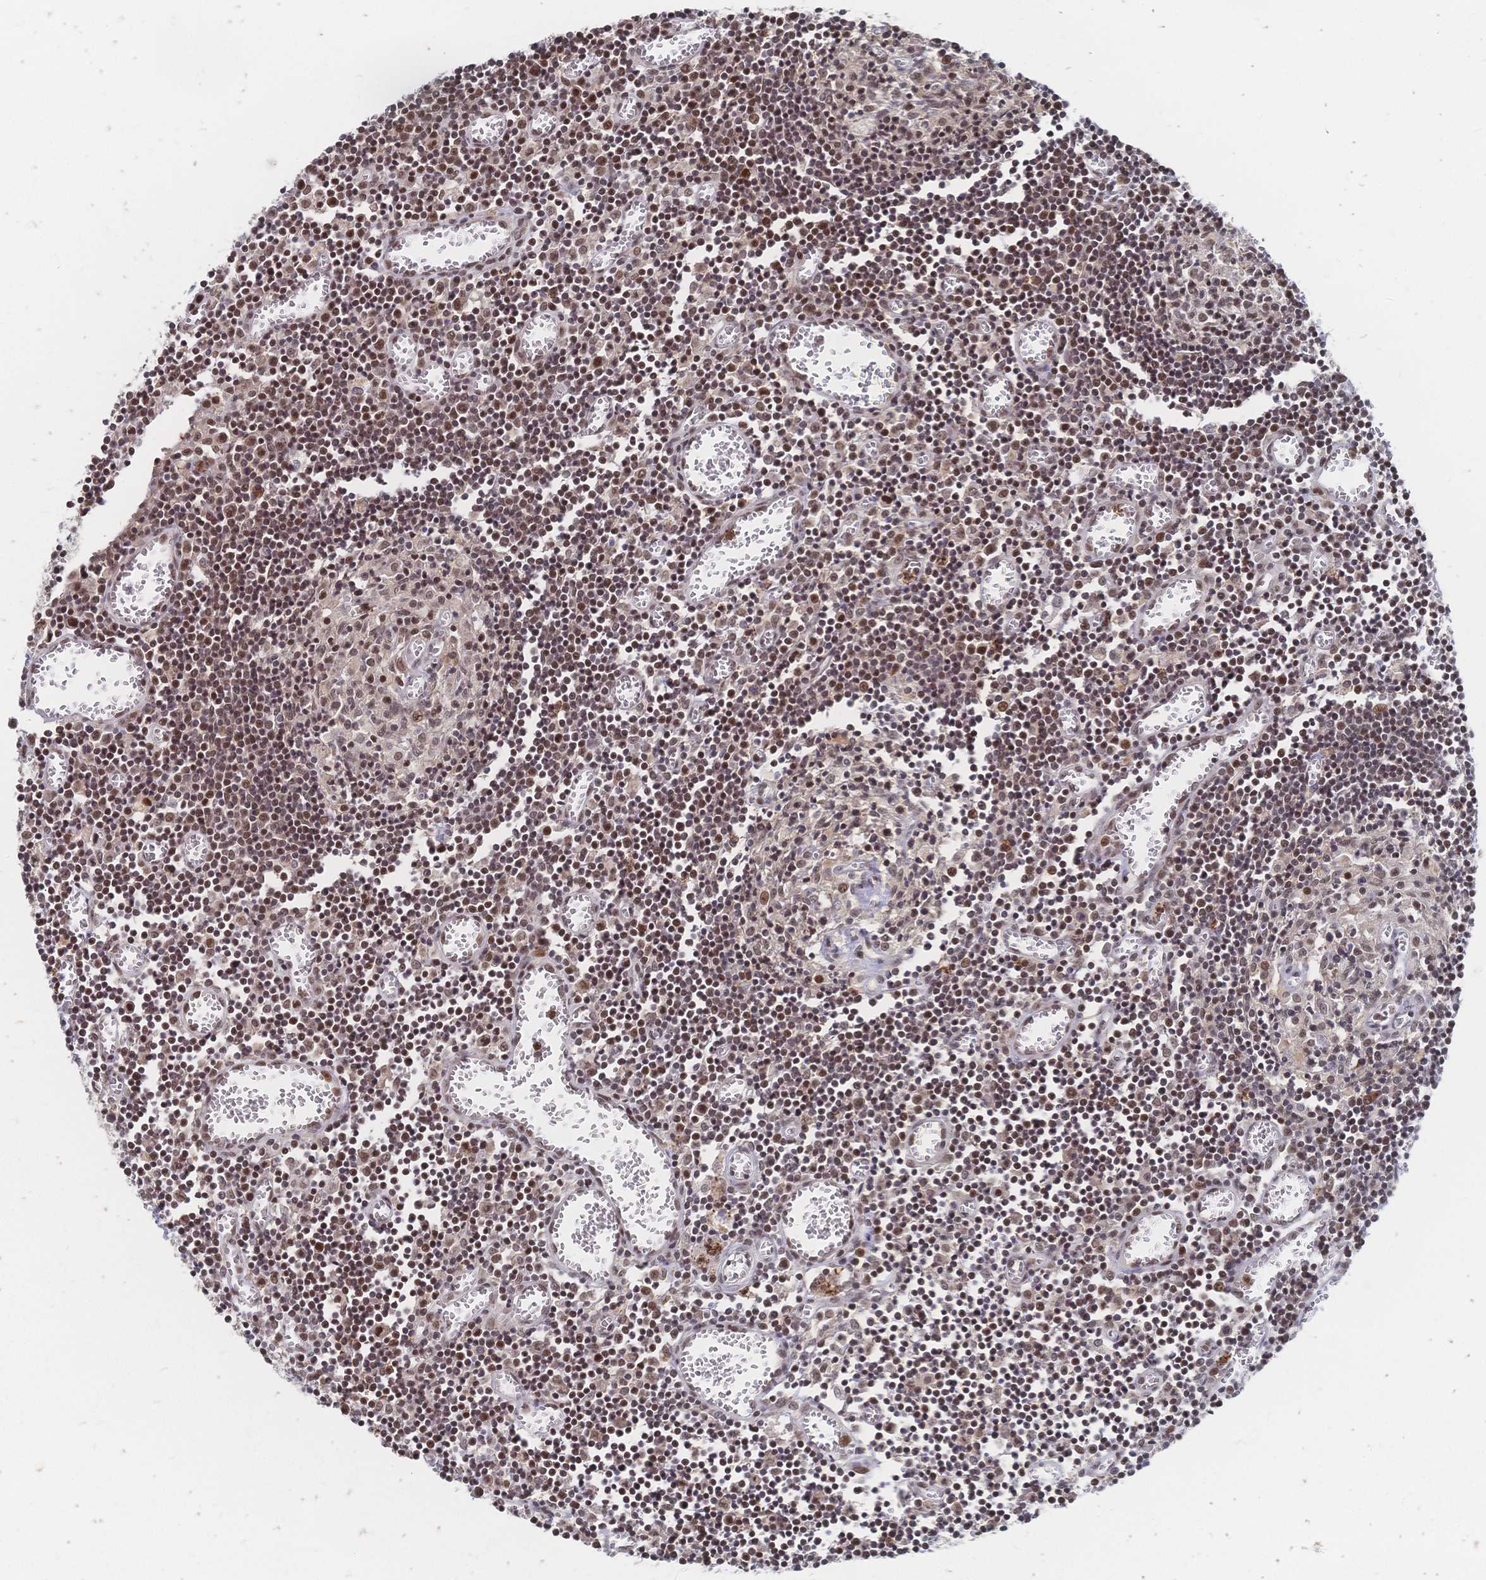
{"staining": {"intensity": "moderate", "quantity": "25%-75%", "location": "nuclear"}, "tissue": "lymph node", "cell_type": "Germinal center cells", "image_type": "normal", "snomed": [{"axis": "morphology", "description": "Normal tissue, NOS"}, {"axis": "topography", "description": "Lymph node"}], "caption": "An immunohistochemistry (IHC) micrograph of normal tissue is shown. Protein staining in brown shows moderate nuclear positivity in lymph node within germinal center cells. (DAB (3,3'-diaminobenzidine) = brown stain, brightfield microscopy at high magnification).", "gene": "NELFA", "patient": {"sex": "male", "age": 66}}